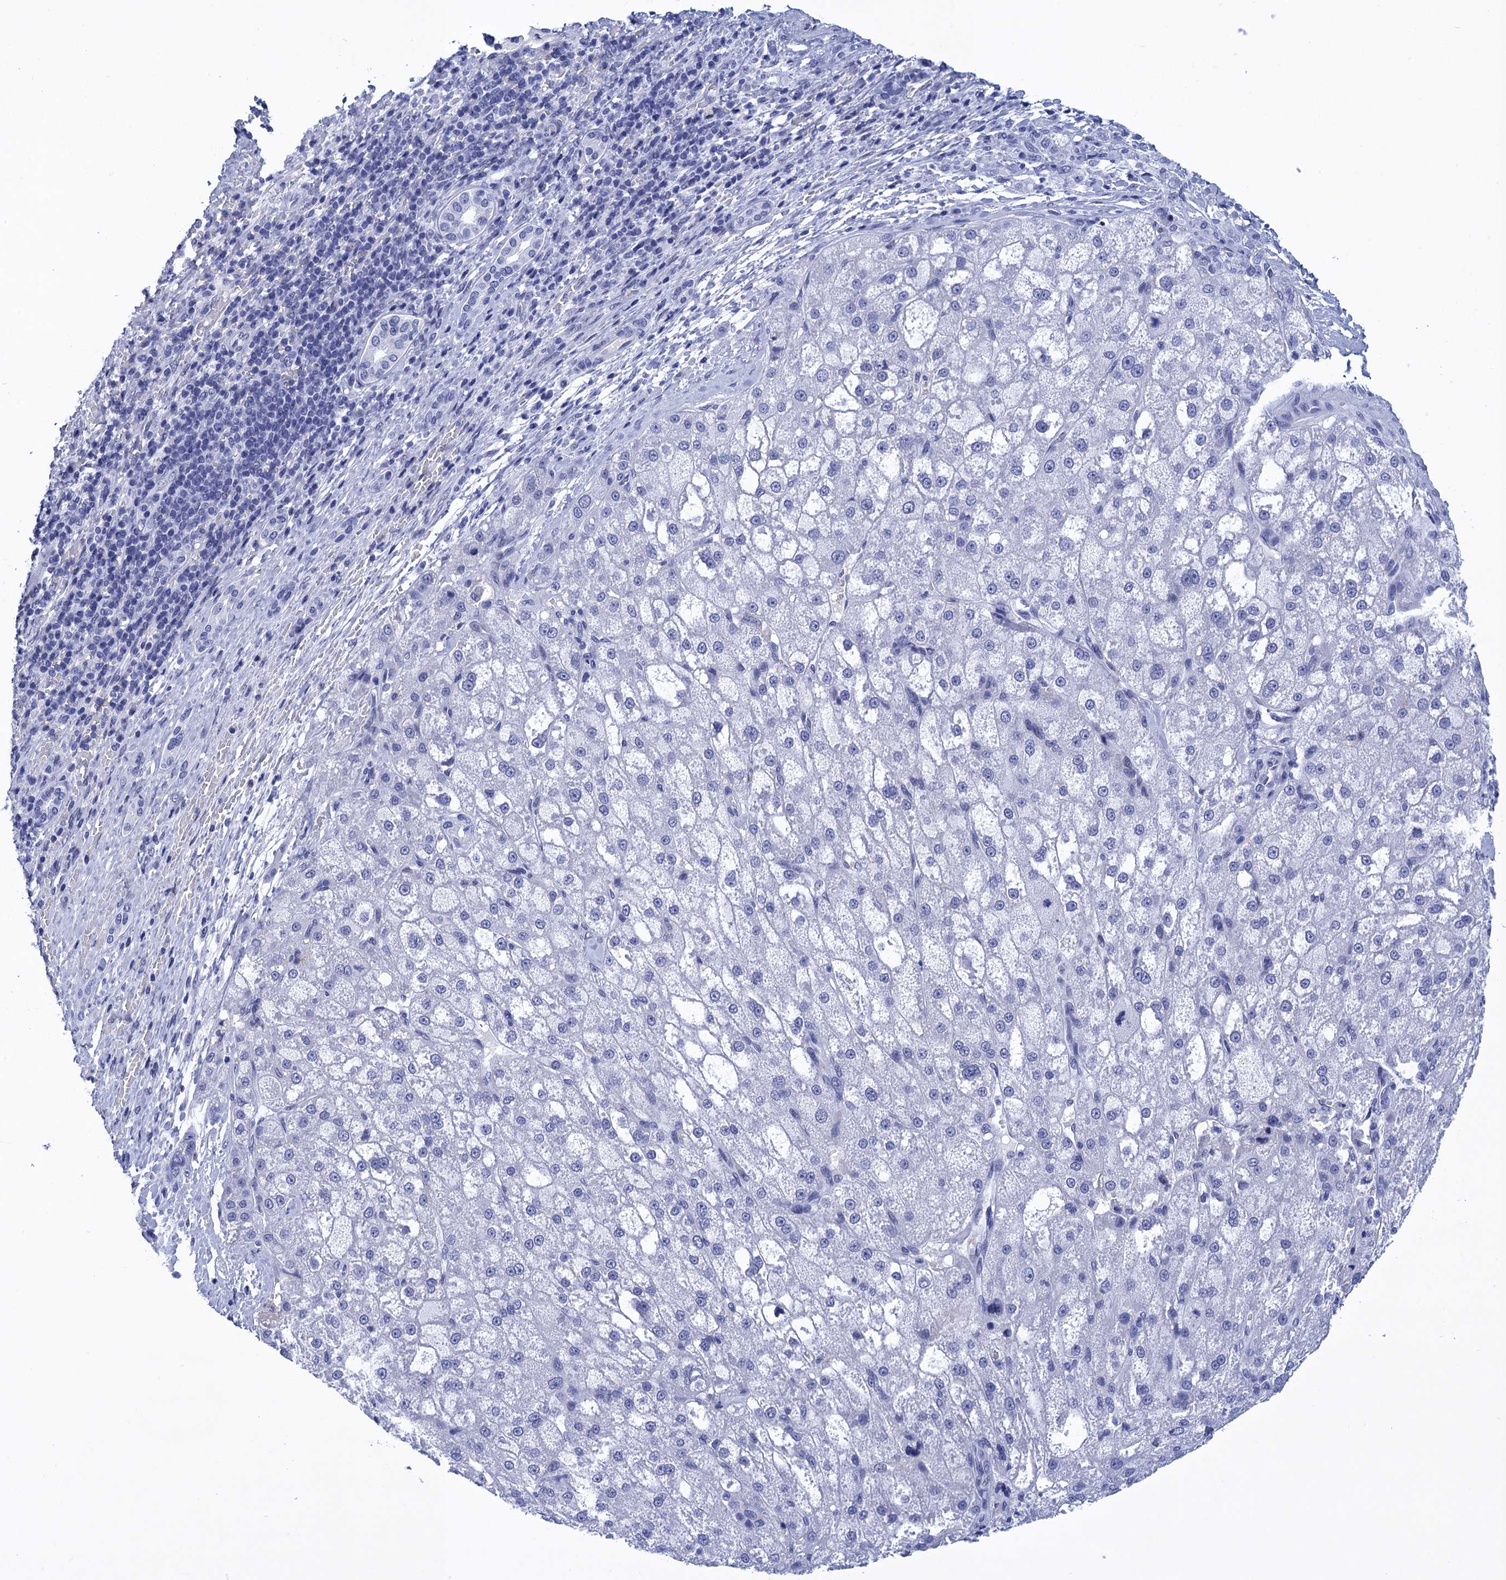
{"staining": {"intensity": "negative", "quantity": "none", "location": "none"}, "tissue": "liver cancer", "cell_type": "Tumor cells", "image_type": "cancer", "snomed": [{"axis": "morphology", "description": "Normal tissue, NOS"}, {"axis": "morphology", "description": "Carcinoma, Hepatocellular, NOS"}, {"axis": "topography", "description": "Liver"}], "caption": "Photomicrograph shows no significant protein positivity in tumor cells of liver hepatocellular carcinoma.", "gene": "METTL25", "patient": {"sex": "male", "age": 57}}